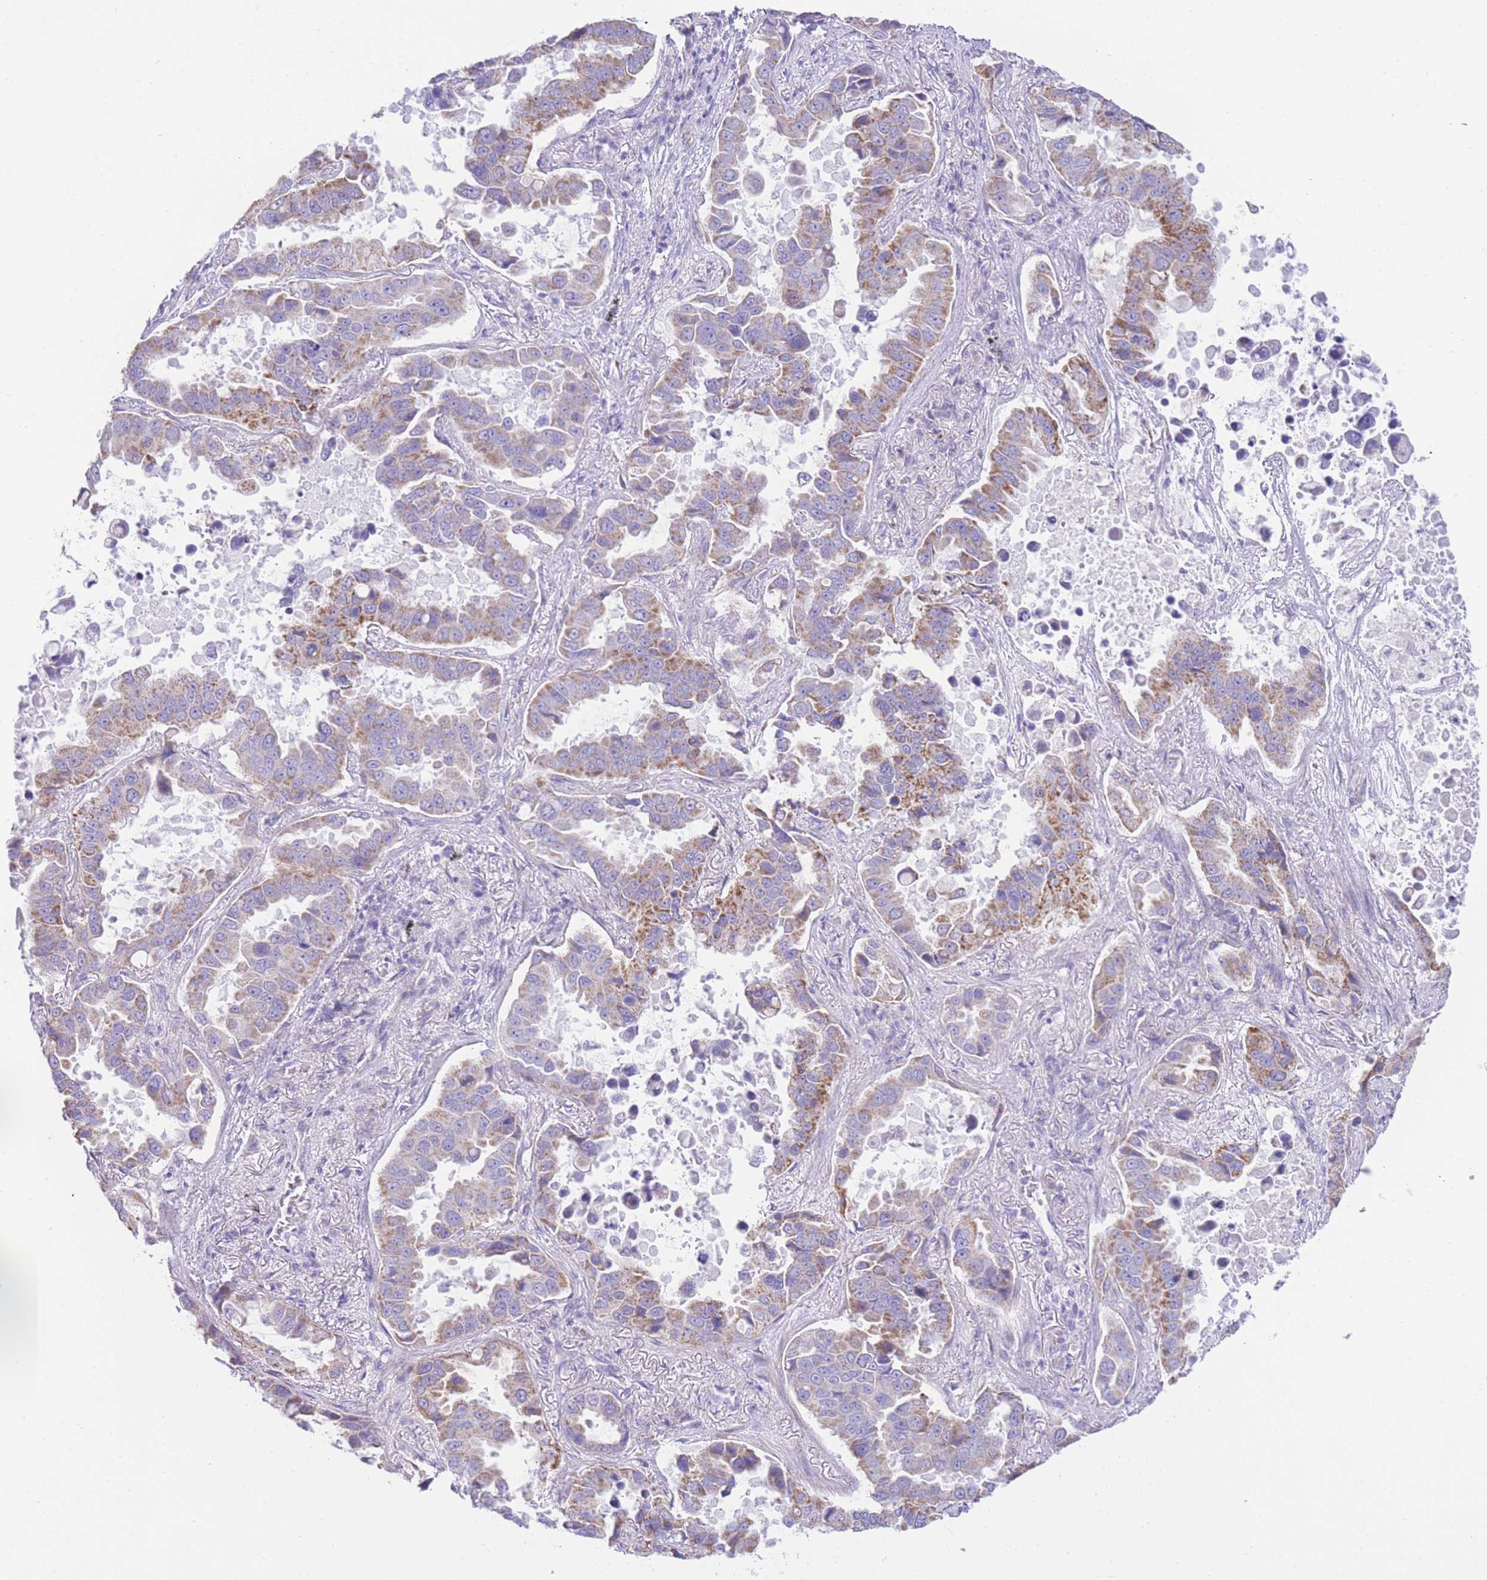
{"staining": {"intensity": "moderate", "quantity": "25%-75%", "location": "cytoplasmic/membranous"}, "tissue": "lung cancer", "cell_type": "Tumor cells", "image_type": "cancer", "snomed": [{"axis": "morphology", "description": "Adenocarcinoma, NOS"}, {"axis": "topography", "description": "Lung"}], "caption": "An immunohistochemistry (IHC) image of neoplastic tissue is shown. Protein staining in brown highlights moderate cytoplasmic/membranous positivity in lung cancer (adenocarcinoma) within tumor cells.", "gene": "ACSM4", "patient": {"sex": "male", "age": 64}}